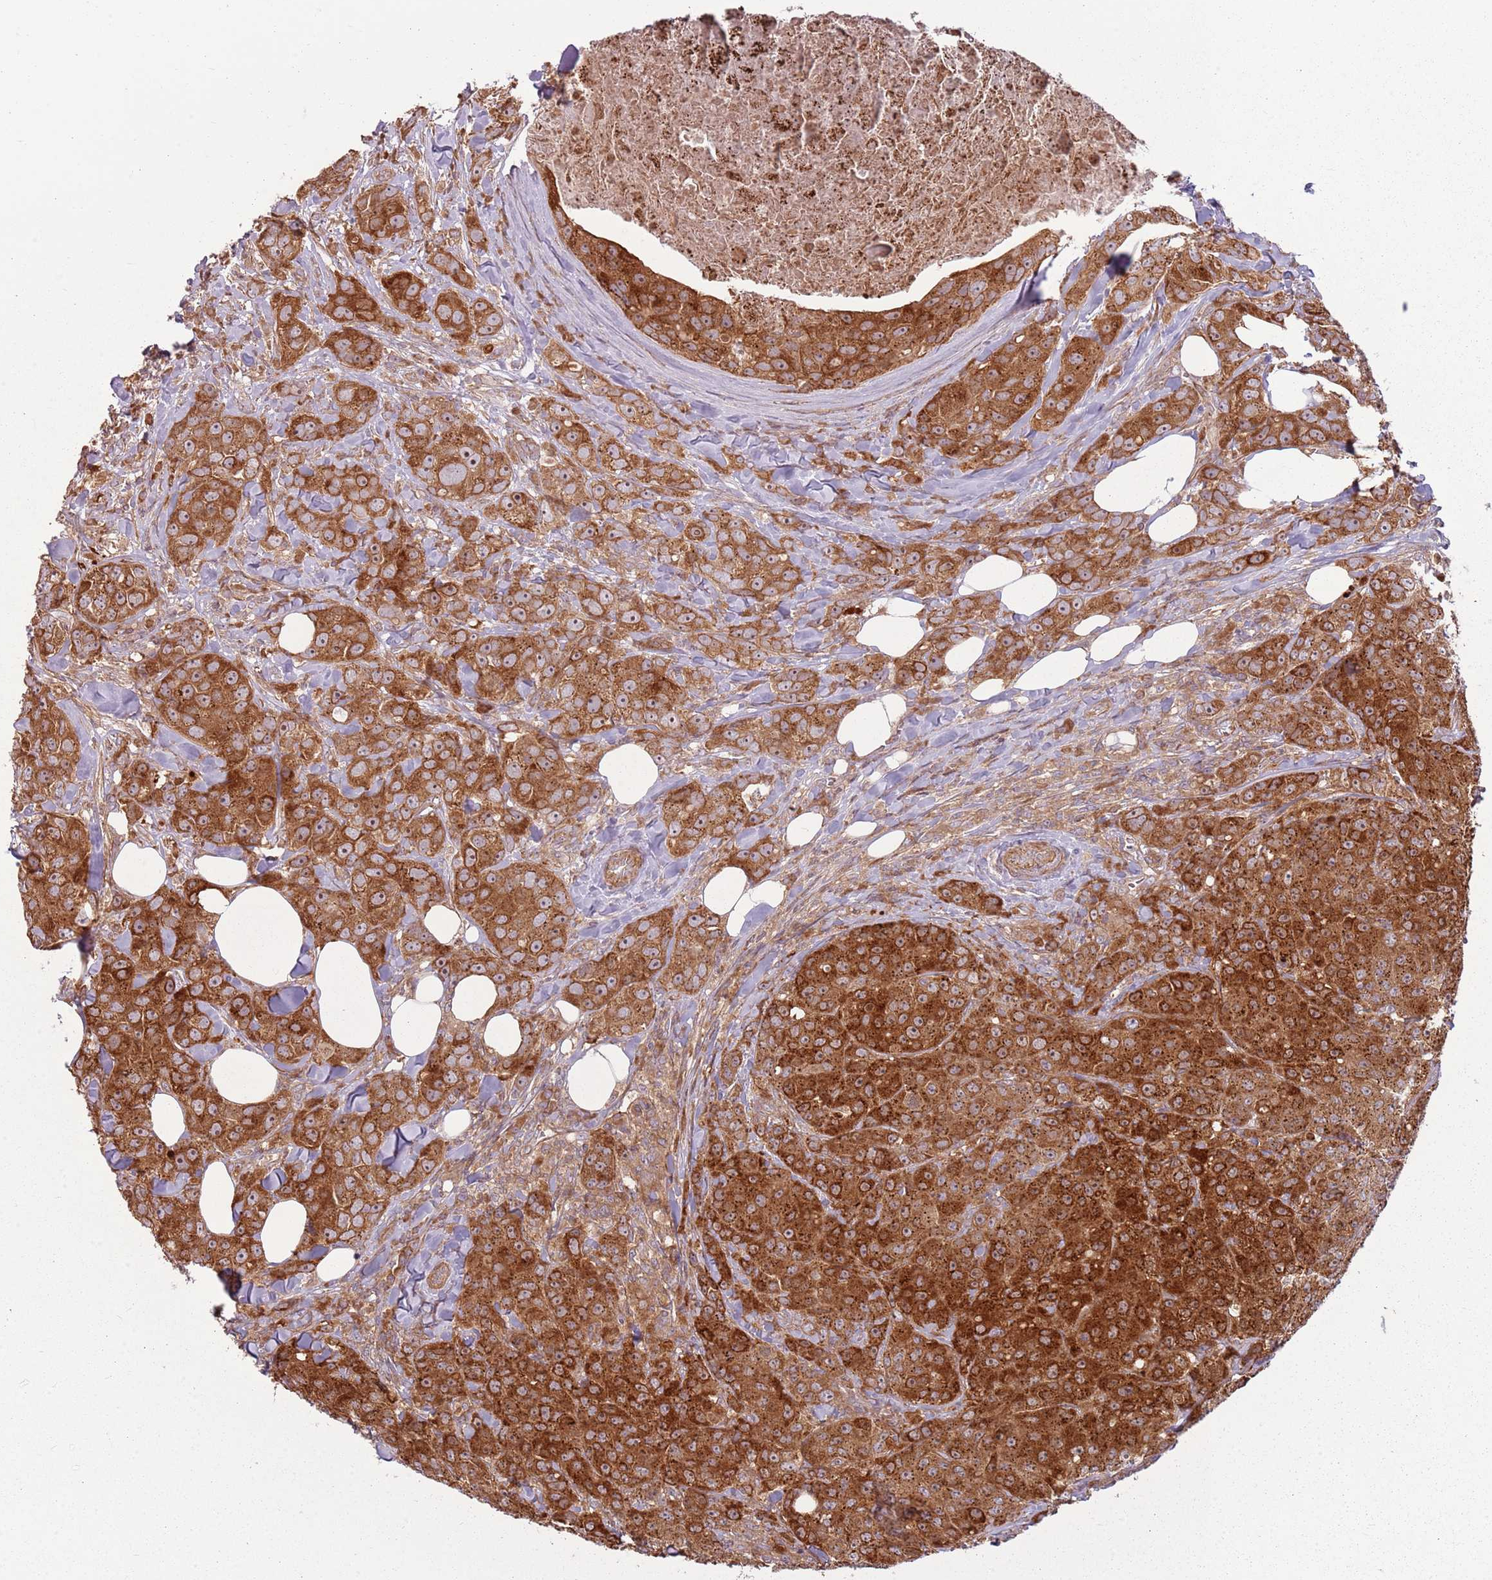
{"staining": {"intensity": "strong", "quantity": ">75%", "location": "cytoplasmic/membranous,nuclear"}, "tissue": "breast cancer", "cell_type": "Tumor cells", "image_type": "cancer", "snomed": [{"axis": "morphology", "description": "Duct carcinoma"}, {"axis": "topography", "description": "Breast"}], "caption": "This is a micrograph of immunohistochemistry (IHC) staining of breast cancer, which shows strong staining in the cytoplasmic/membranous and nuclear of tumor cells.", "gene": "RPL21", "patient": {"sex": "female", "age": 43}}